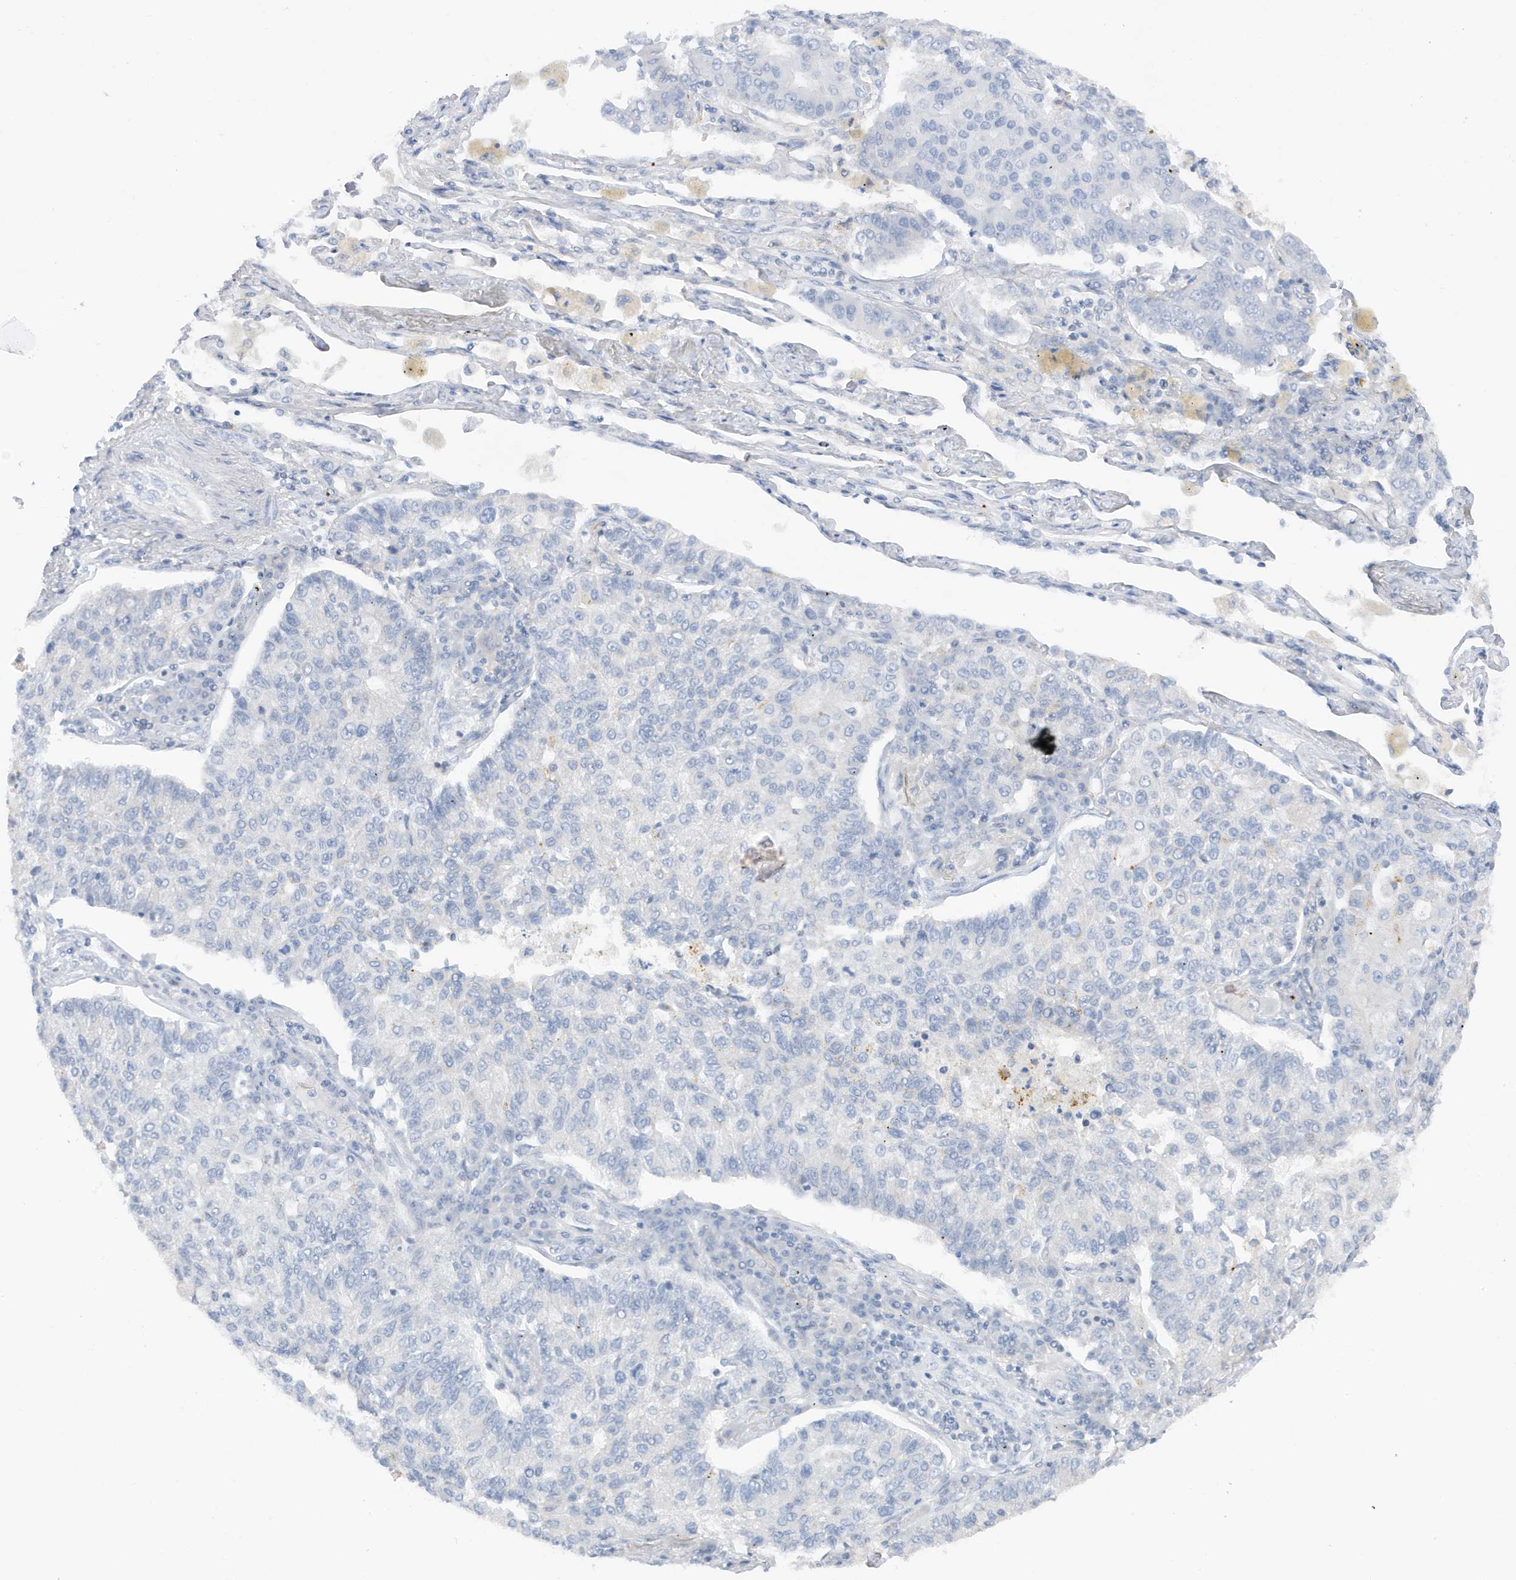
{"staining": {"intensity": "negative", "quantity": "none", "location": "none"}, "tissue": "lung cancer", "cell_type": "Tumor cells", "image_type": "cancer", "snomed": [{"axis": "morphology", "description": "Adenocarcinoma, NOS"}, {"axis": "topography", "description": "Lung"}], "caption": "Lung cancer (adenocarcinoma) stained for a protein using IHC shows no positivity tumor cells.", "gene": "PHACTR2", "patient": {"sex": "male", "age": 49}}